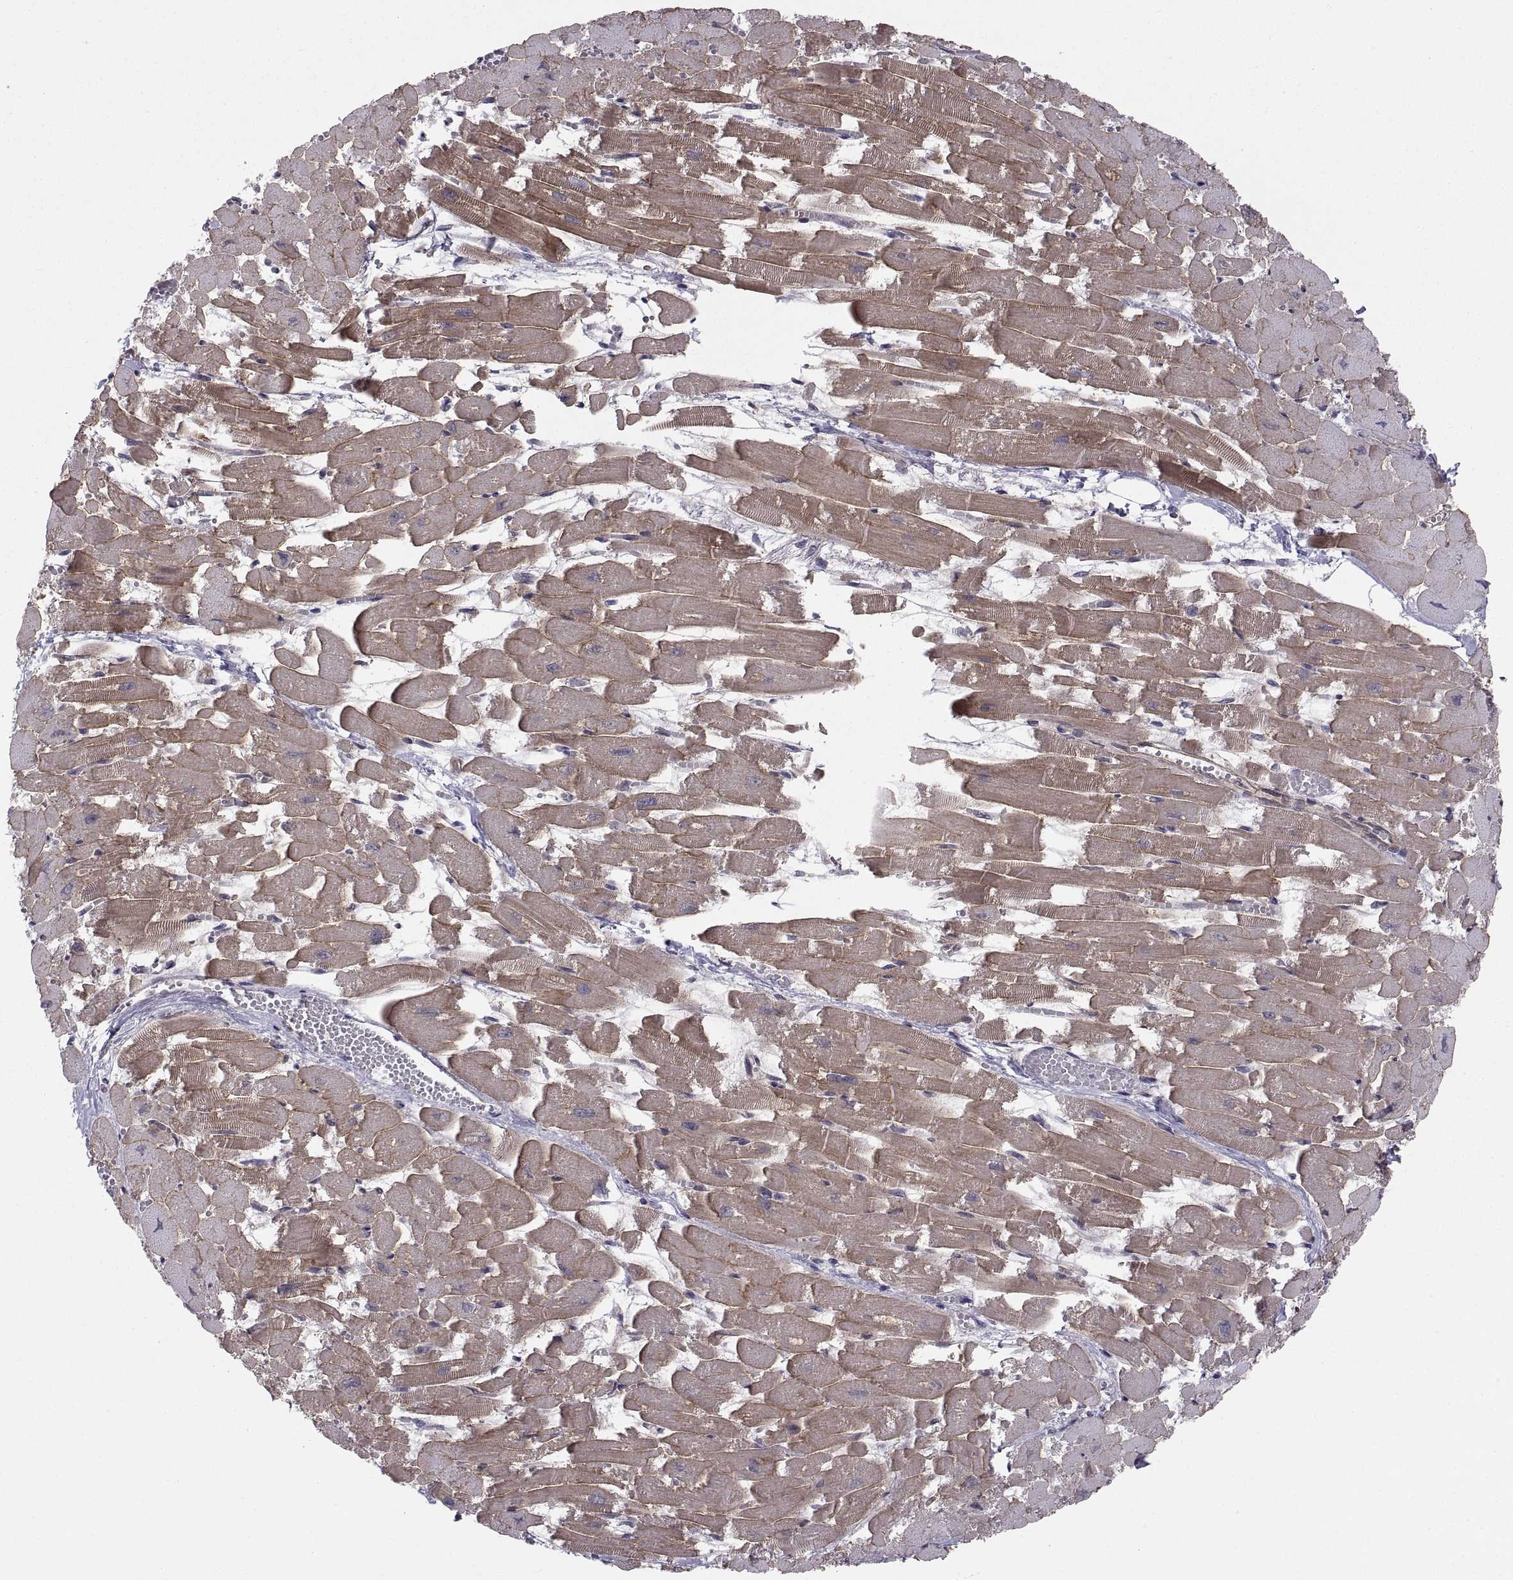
{"staining": {"intensity": "moderate", "quantity": "<25%", "location": "cytoplasmic/membranous"}, "tissue": "heart muscle", "cell_type": "Cardiomyocytes", "image_type": "normal", "snomed": [{"axis": "morphology", "description": "Normal tissue, NOS"}, {"axis": "topography", "description": "Heart"}], "caption": "Immunohistochemical staining of benign heart muscle shows low levels of moderate cytoplasmic/membranous positivity in about <25% of cardiomyocytes. (Brightfield microscopy of DAB IHC at high magnification).", "gene": "ABL2", "patient": {"sex": "female", "age": 52}}